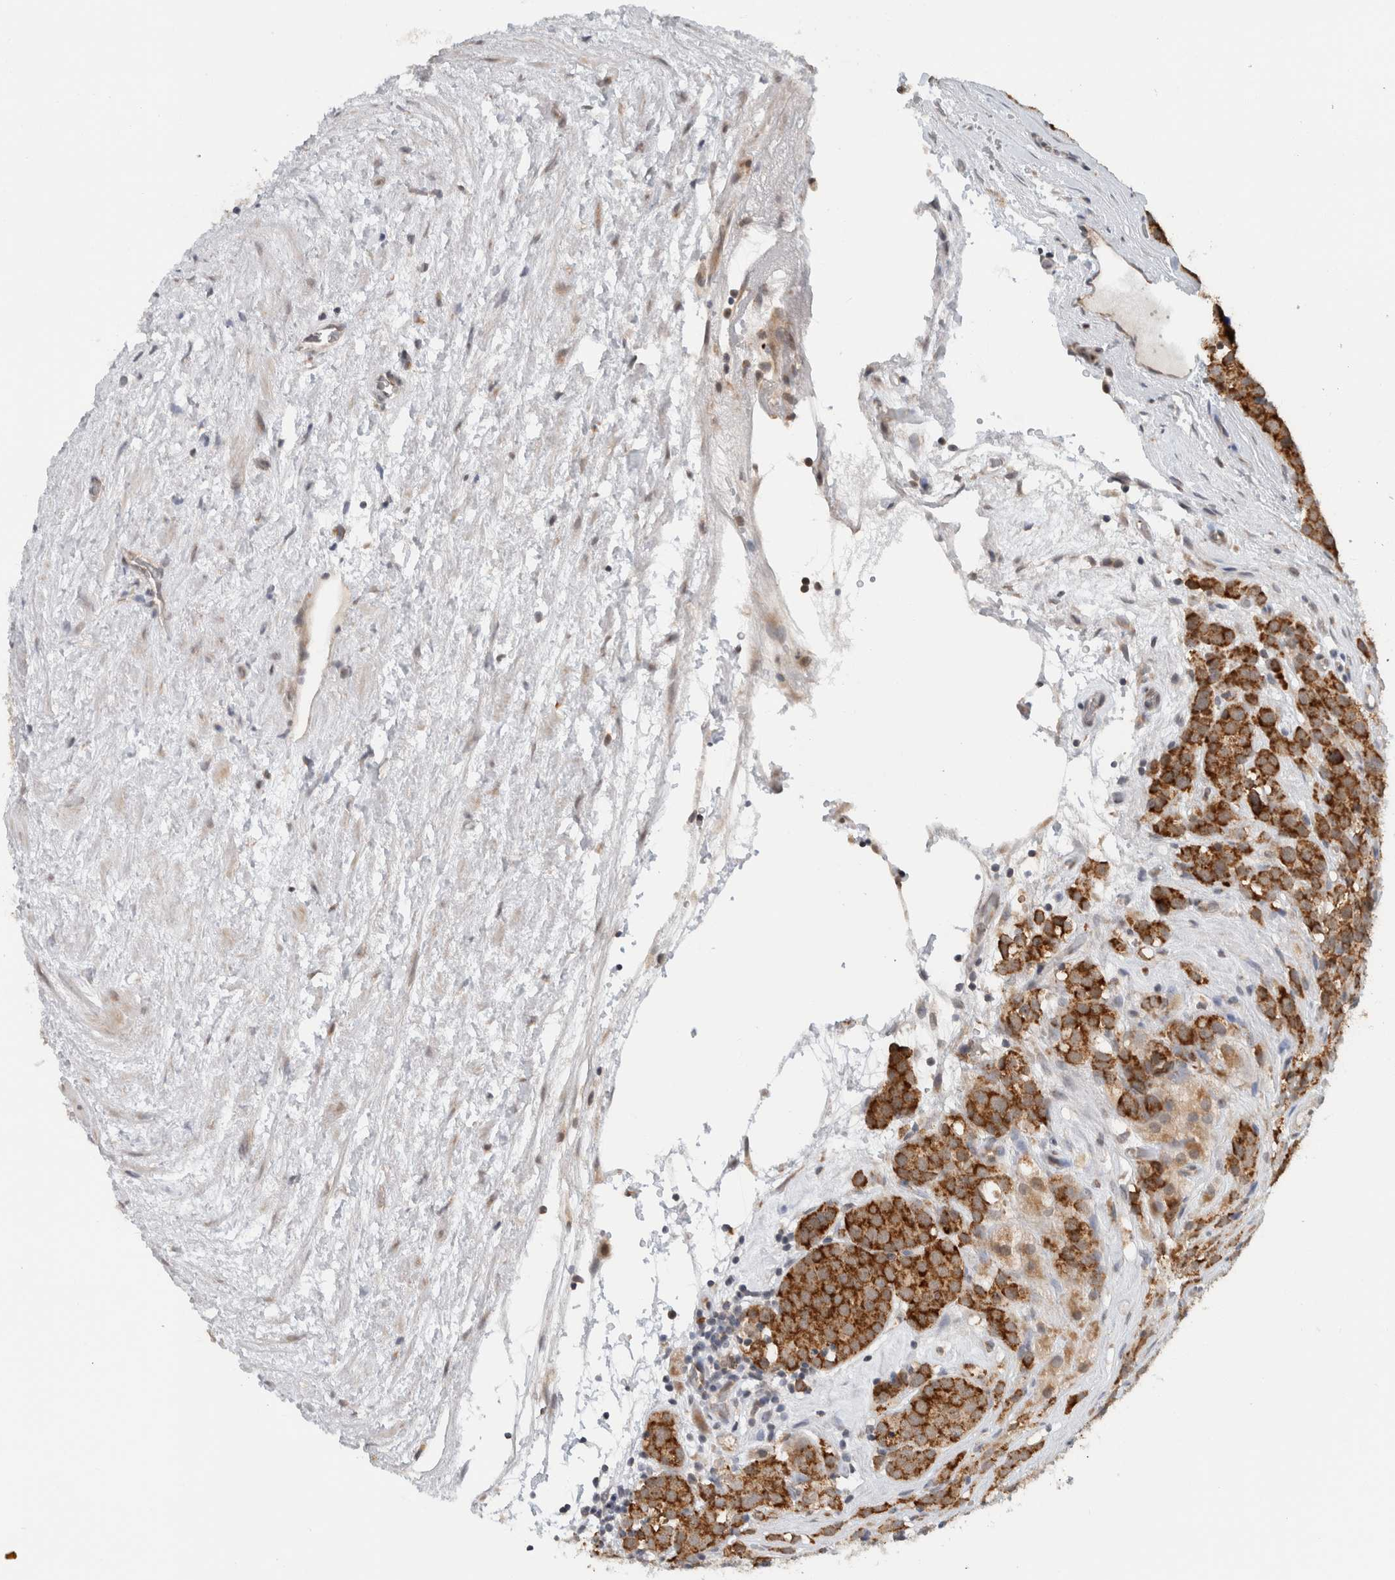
{"staining": {"intensity": "strong", "quantity": ">75%", "location": "cytoplasmic/membranous"}, "tissue": "testis cancer", "cell_type": "Tumor cells", "image_type": "cancer", "snomed": [{"axis": "morphology", "description": "Seminoma, NOS"}, {"axis": "topography", "description": "Testis"}], "caption": "Tumor cells show strong cytoplasmic/membranous positivity in about >75% of cells in testis seminoma.", "gene": "CMC2", "patient": {"sex": "male", "age": 71}}